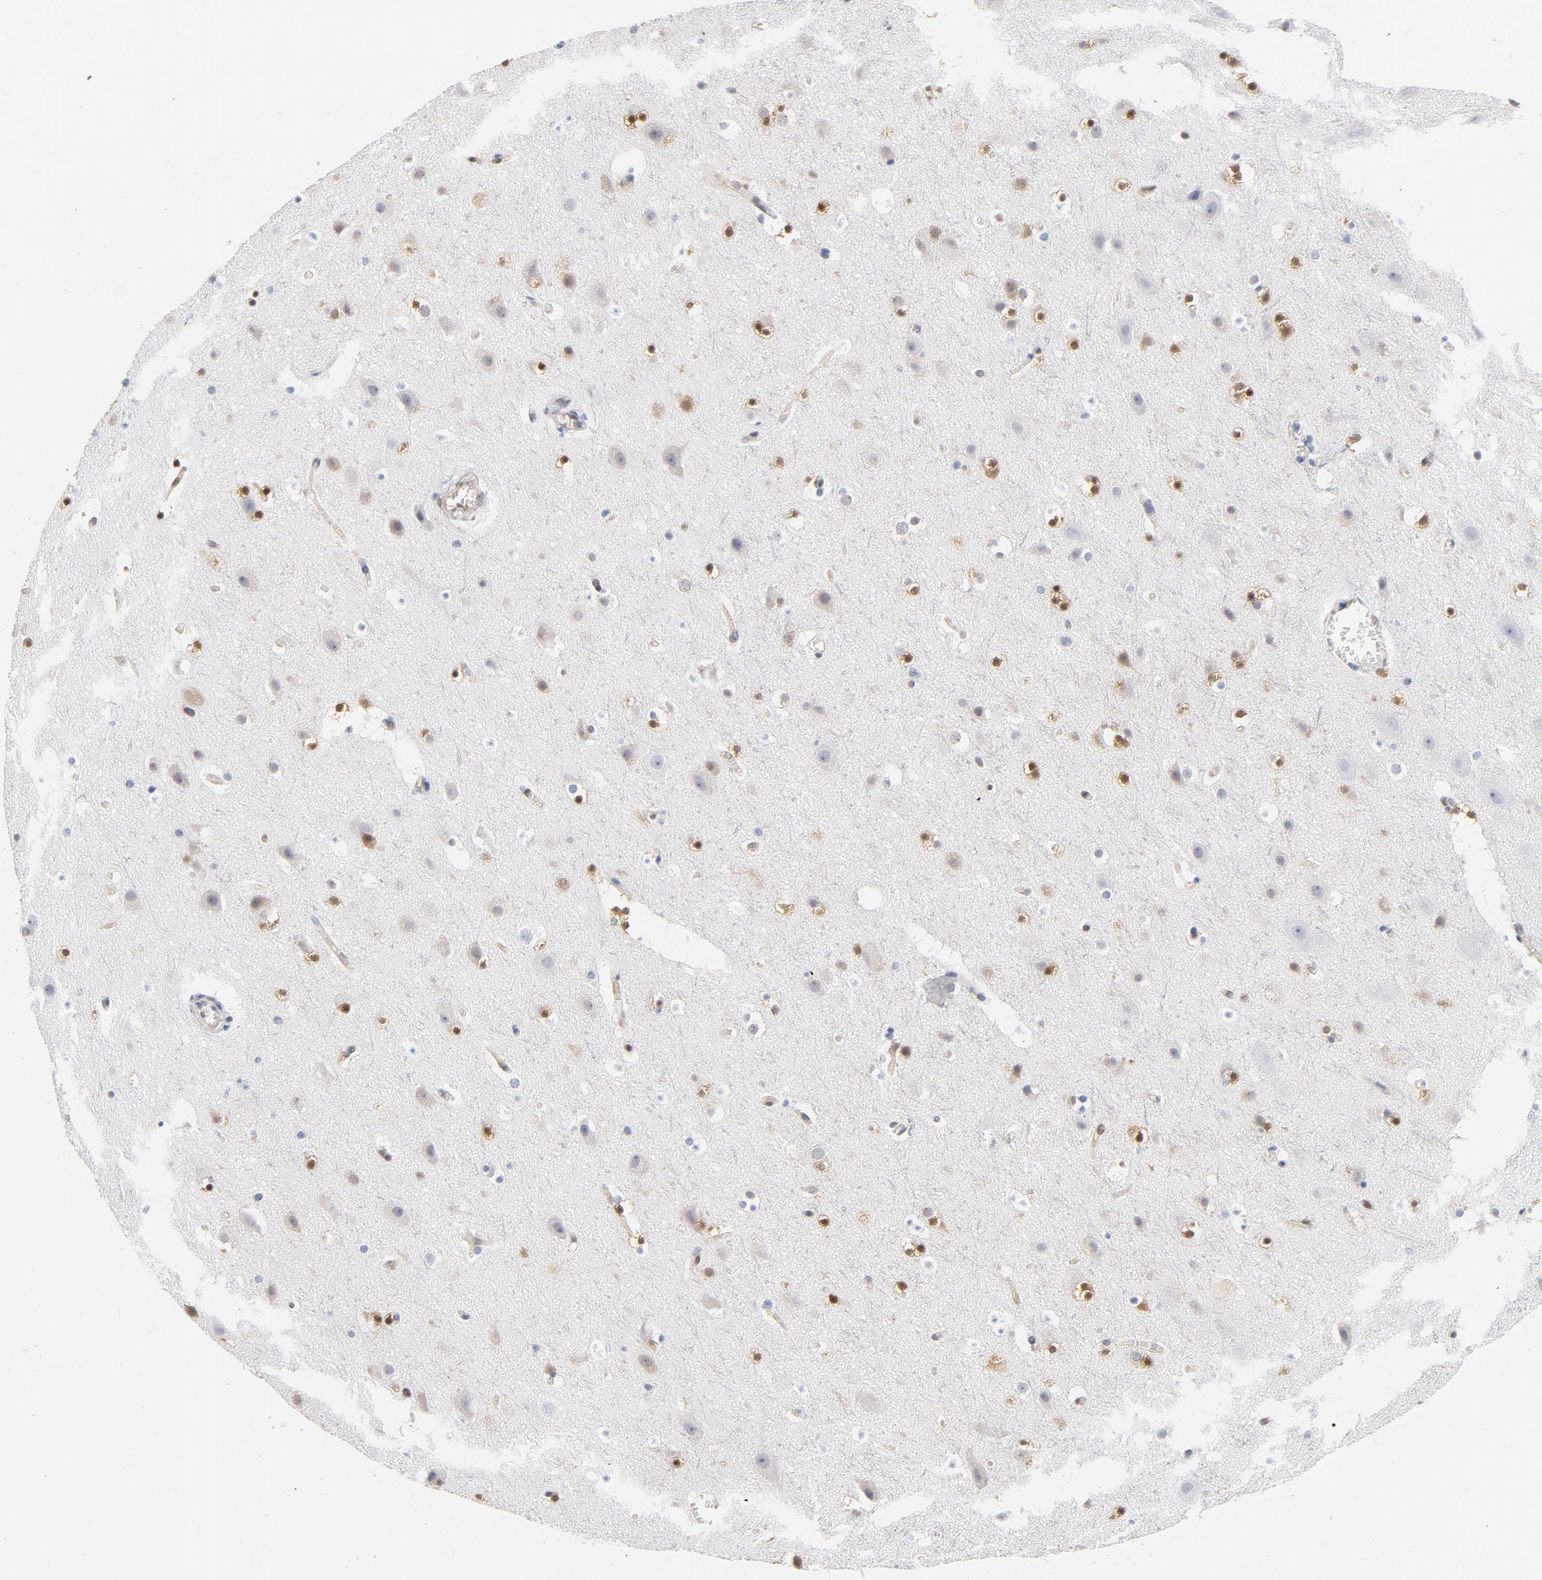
{"staining": {"intensity": "negative", "quantity": "none", "location": "none"}, "tissue": "cerebral cortex", "cell_type": "Endothelial cells", "image_type": "normal", "snomed": [{"axis": "morphology", "description": "Normal tissue, NOS"}, {"axis": "topography", "description": "Cerebral cortex"}], "caption": "High power microscopy image of an immunohistochemistry image of unremarkable cerebral cortex, revealing no significant staining in endothelial cells.", "gene": "CDKN1B", "patient": {"sex": "male", "age": 45}}